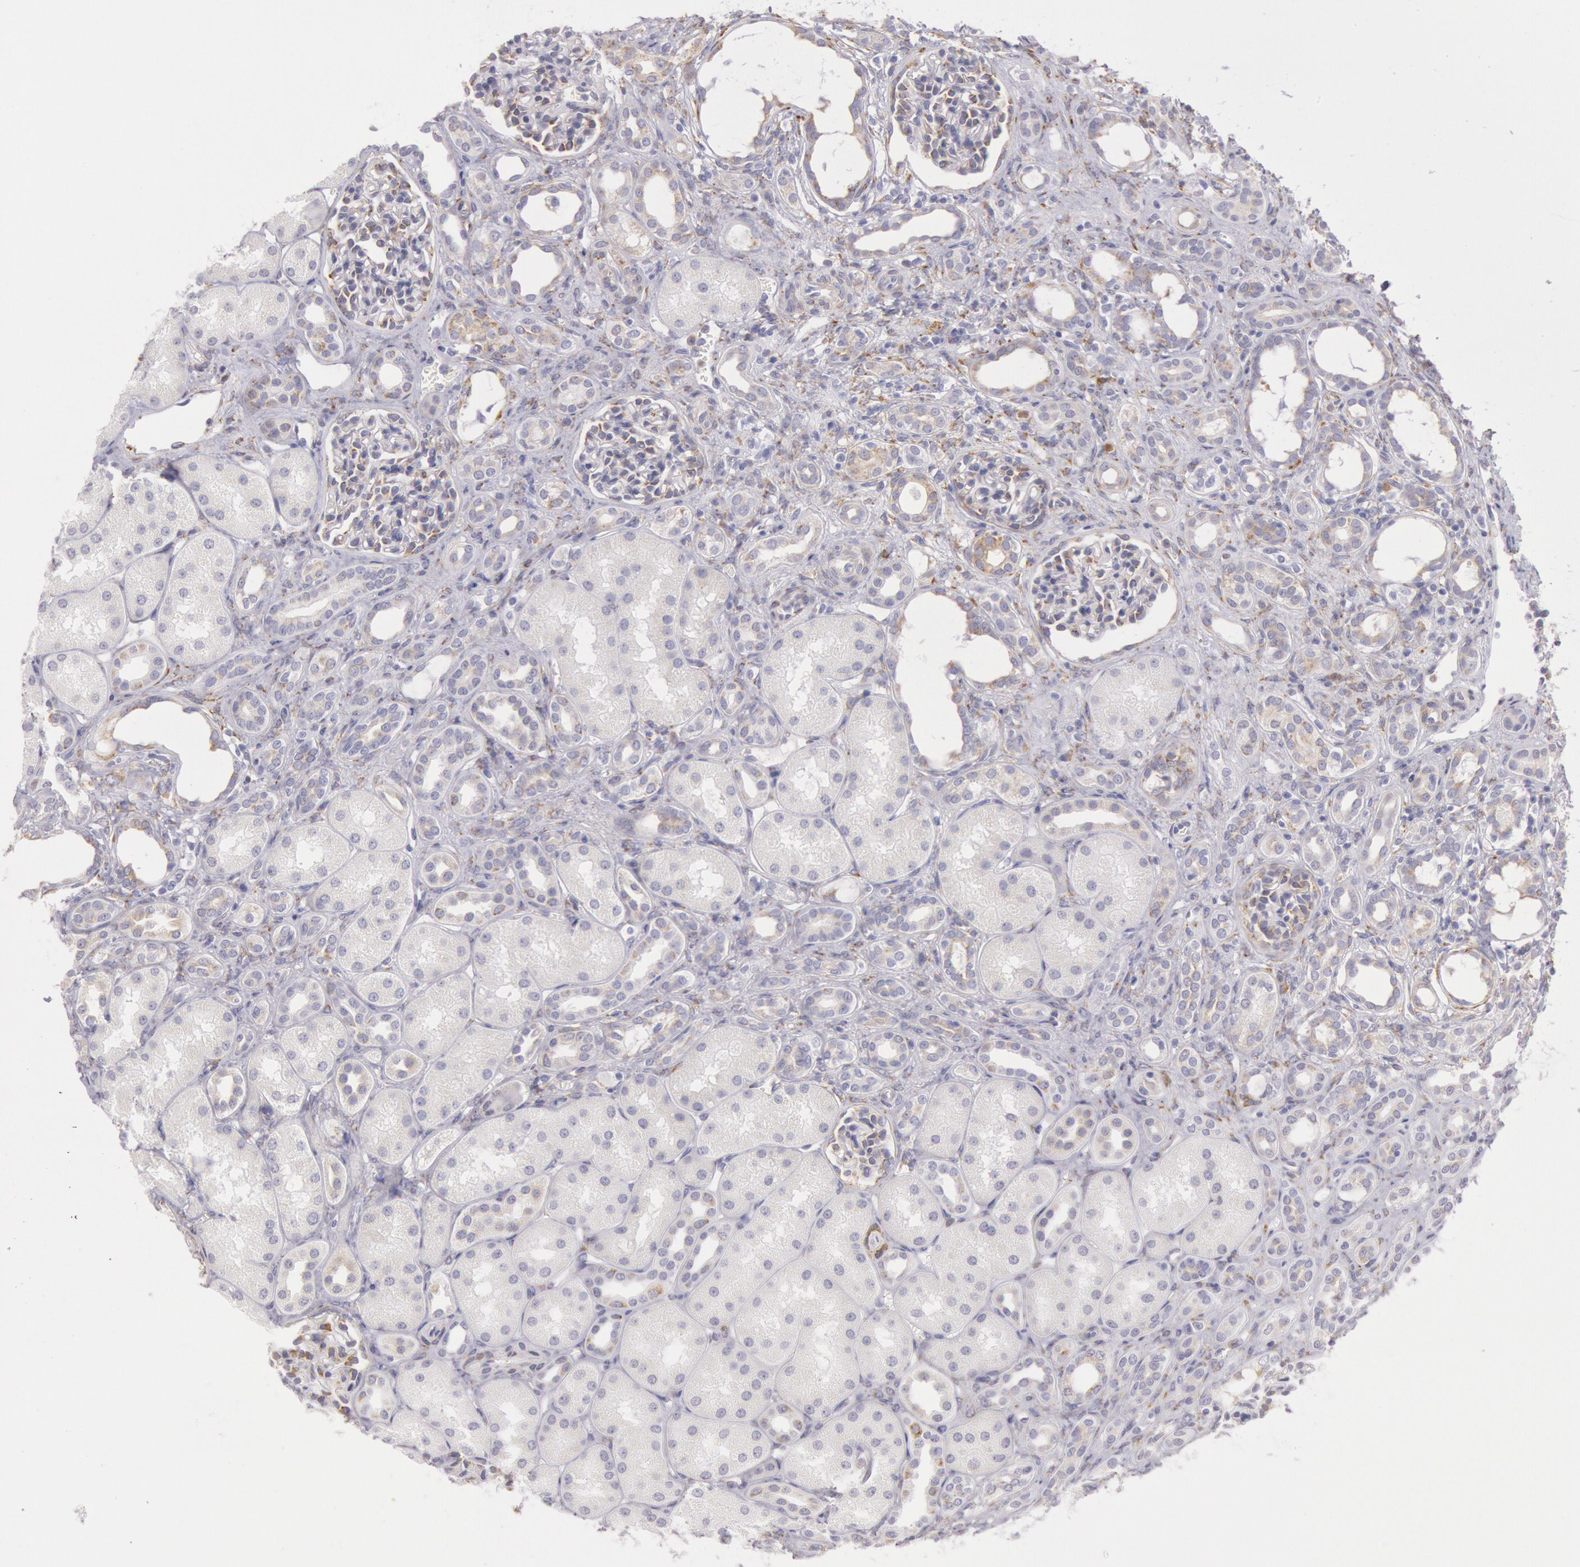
{"staining": {"intensity": "strong", "quantity": "<25%", "location": "cytoplasmic/membranous"}, "tissue": "kidney", "cell_type": "Cells in glomeruli", "image_type": "normal", "snomed": [{"axis": "morphology", "description": "Normal tissue, NOS"}, {"axis": "topography", "description": "Kidney"}], "caption": "About <25% of cells in glomeruli in unremarkable human kidney exhibit strong cytoplasmic/membranous protein positivity as visualized by brown immunohistochemical staining.", "gene": "CIDEB", "patient": {"sex": "male", "age": 7}}